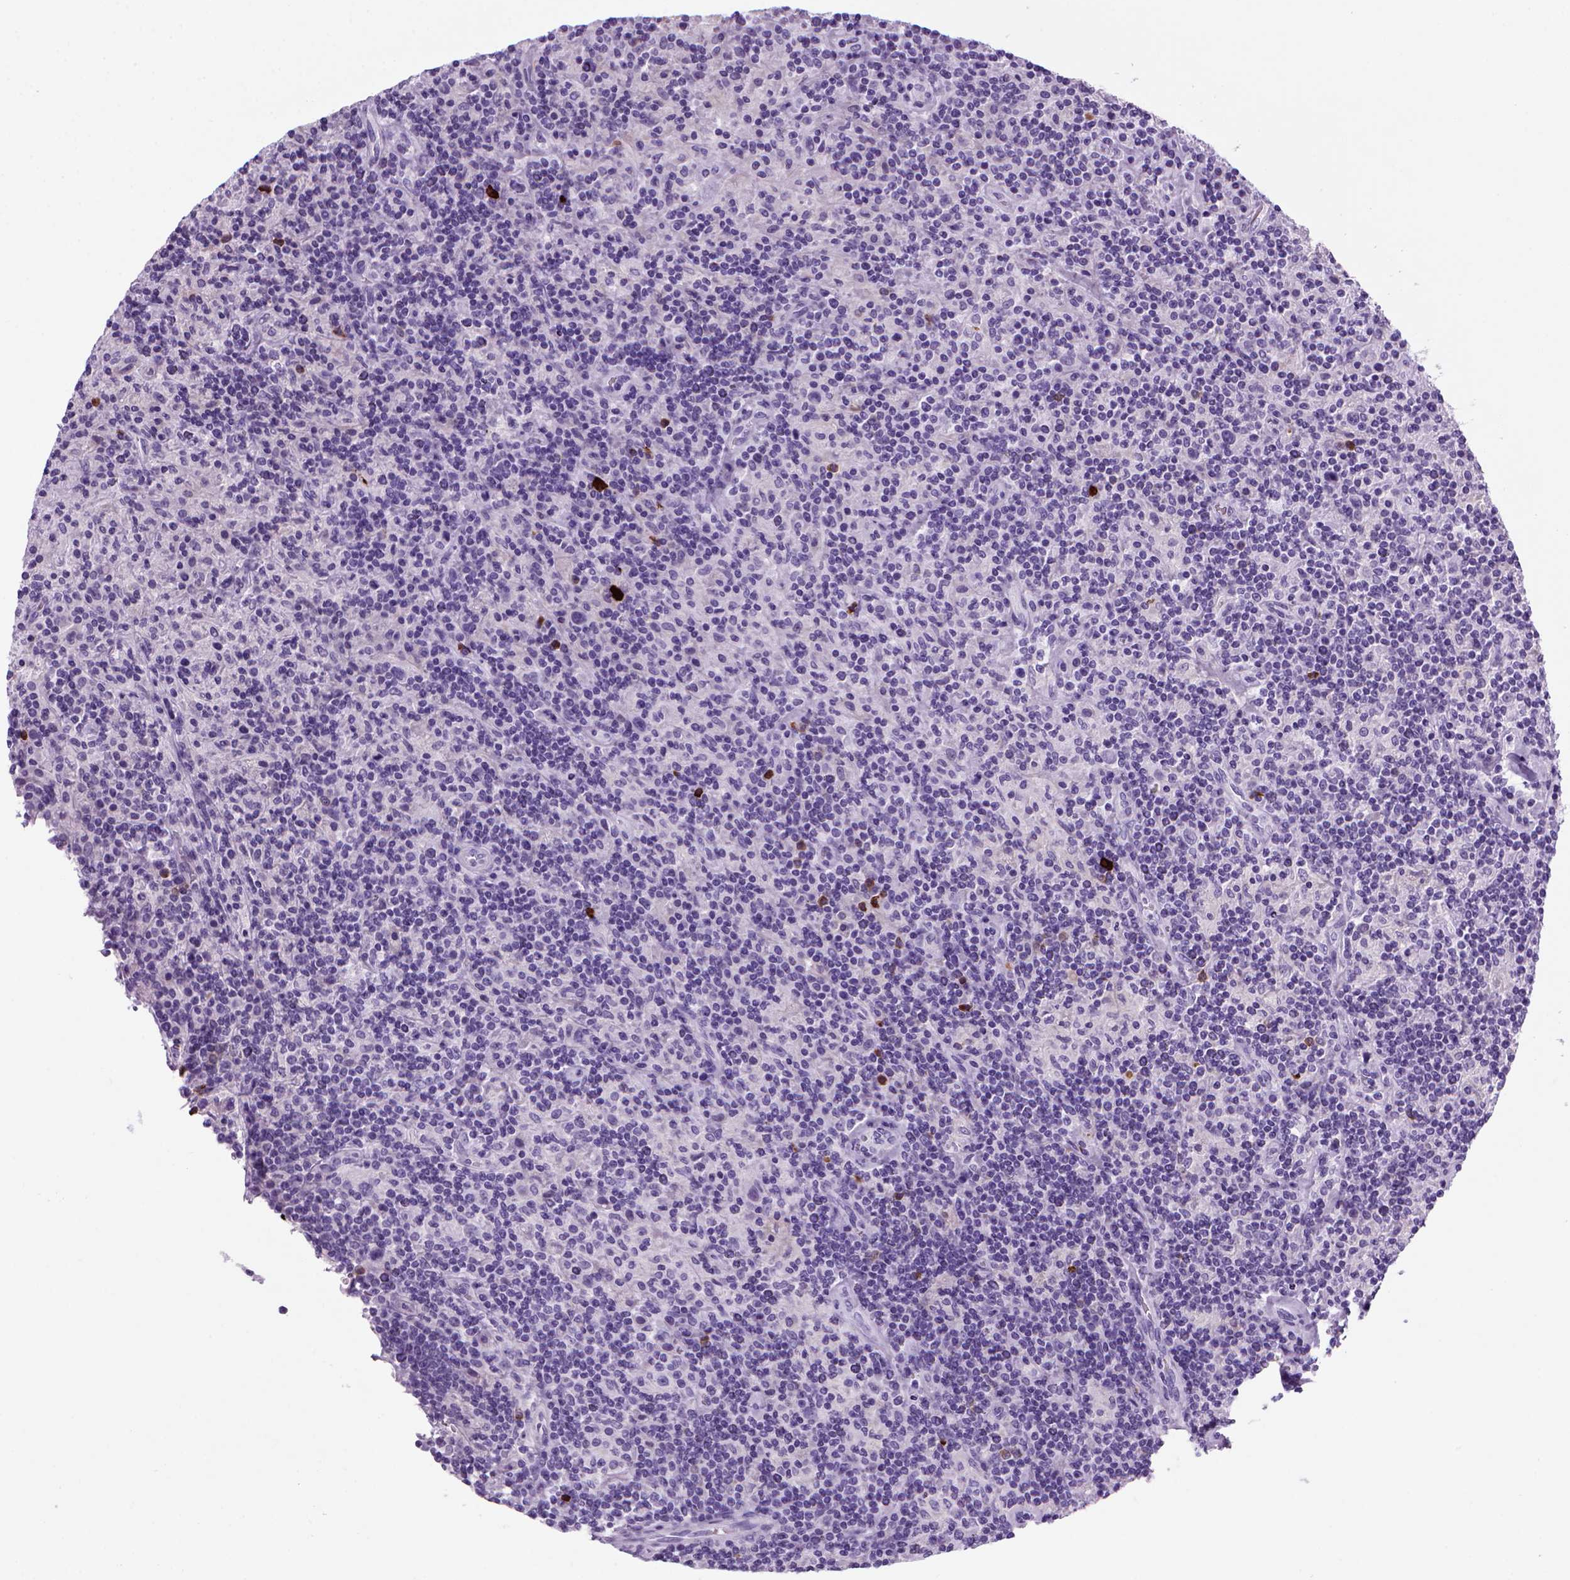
{"staining": {"intensity": "negative", "quantity": "none", "location": "none"}, "tissue": "lymphoma", "cell_type": "Tumor cells", "image_type": "cancer", "snomed": [{"axis": "morphology", "description": "Hodgkin's disease, NOS"}, {"axis": "topography", "description": "Lymph node"}], "caption": "The immunohistochemistry photomicrograph has no significant positivity in tumor cells of lymphoma tissue.", "gene": "MZB1", "patient": {"sex": "male", "age": 70}}